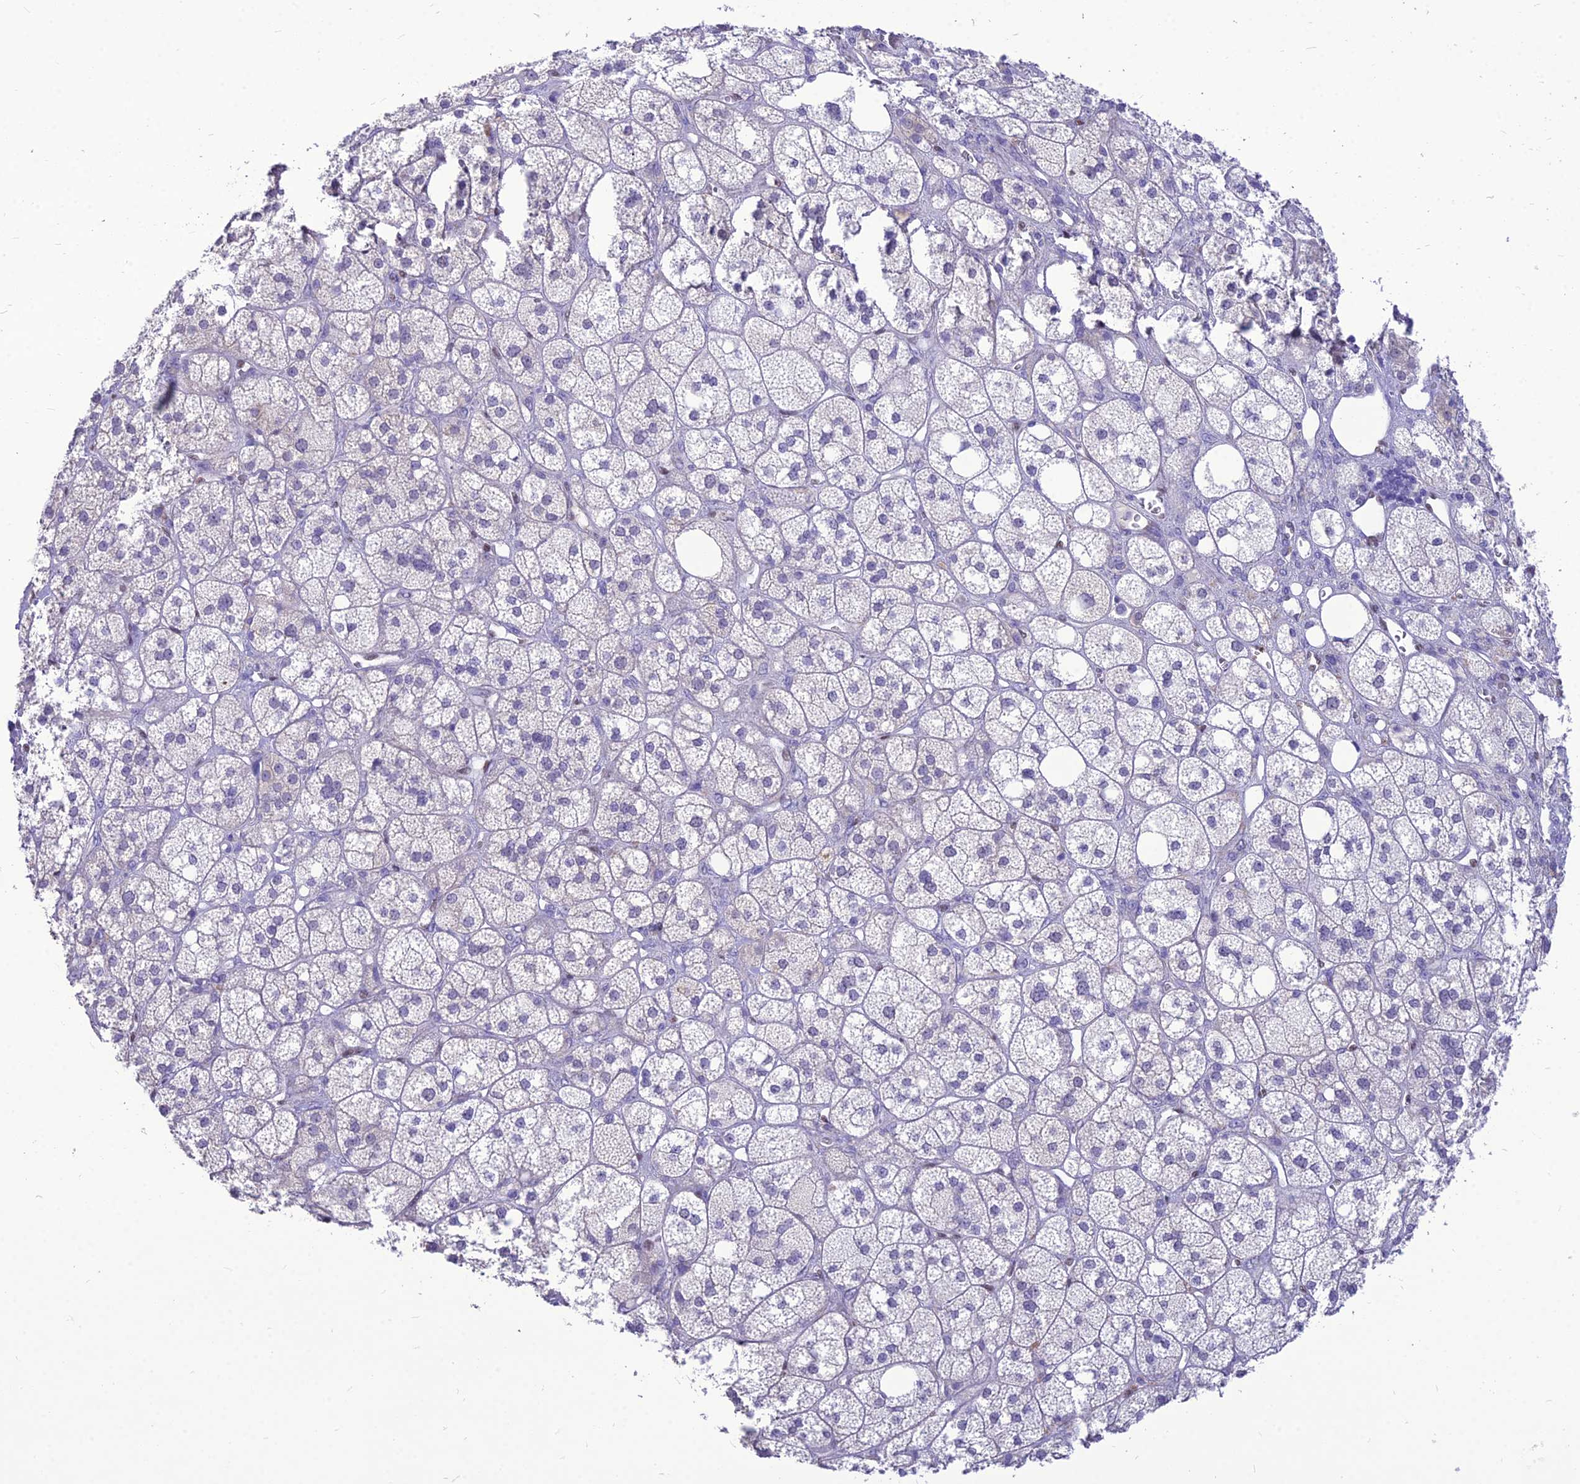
{"staining": {"intensity": "negative", "quantity": "none", "location": "none"}, "tissue": "adrenal gland", "cell_type": "Glandular cells", "image_type": "normal", "snomed": [{"axis": "morphology", "description": "Normal tissue, NOS"}, {"axis": "topography", "description": "Adrenal gland"}], "caption": "IHC histopathology image of normal adrenal gland stained for a protein (brown), which exhibits no expression in glandular cells. (DAB IHC, high magnification).", "gene": "NOVA2", "patient": {"sex": "male", "age": 61}}